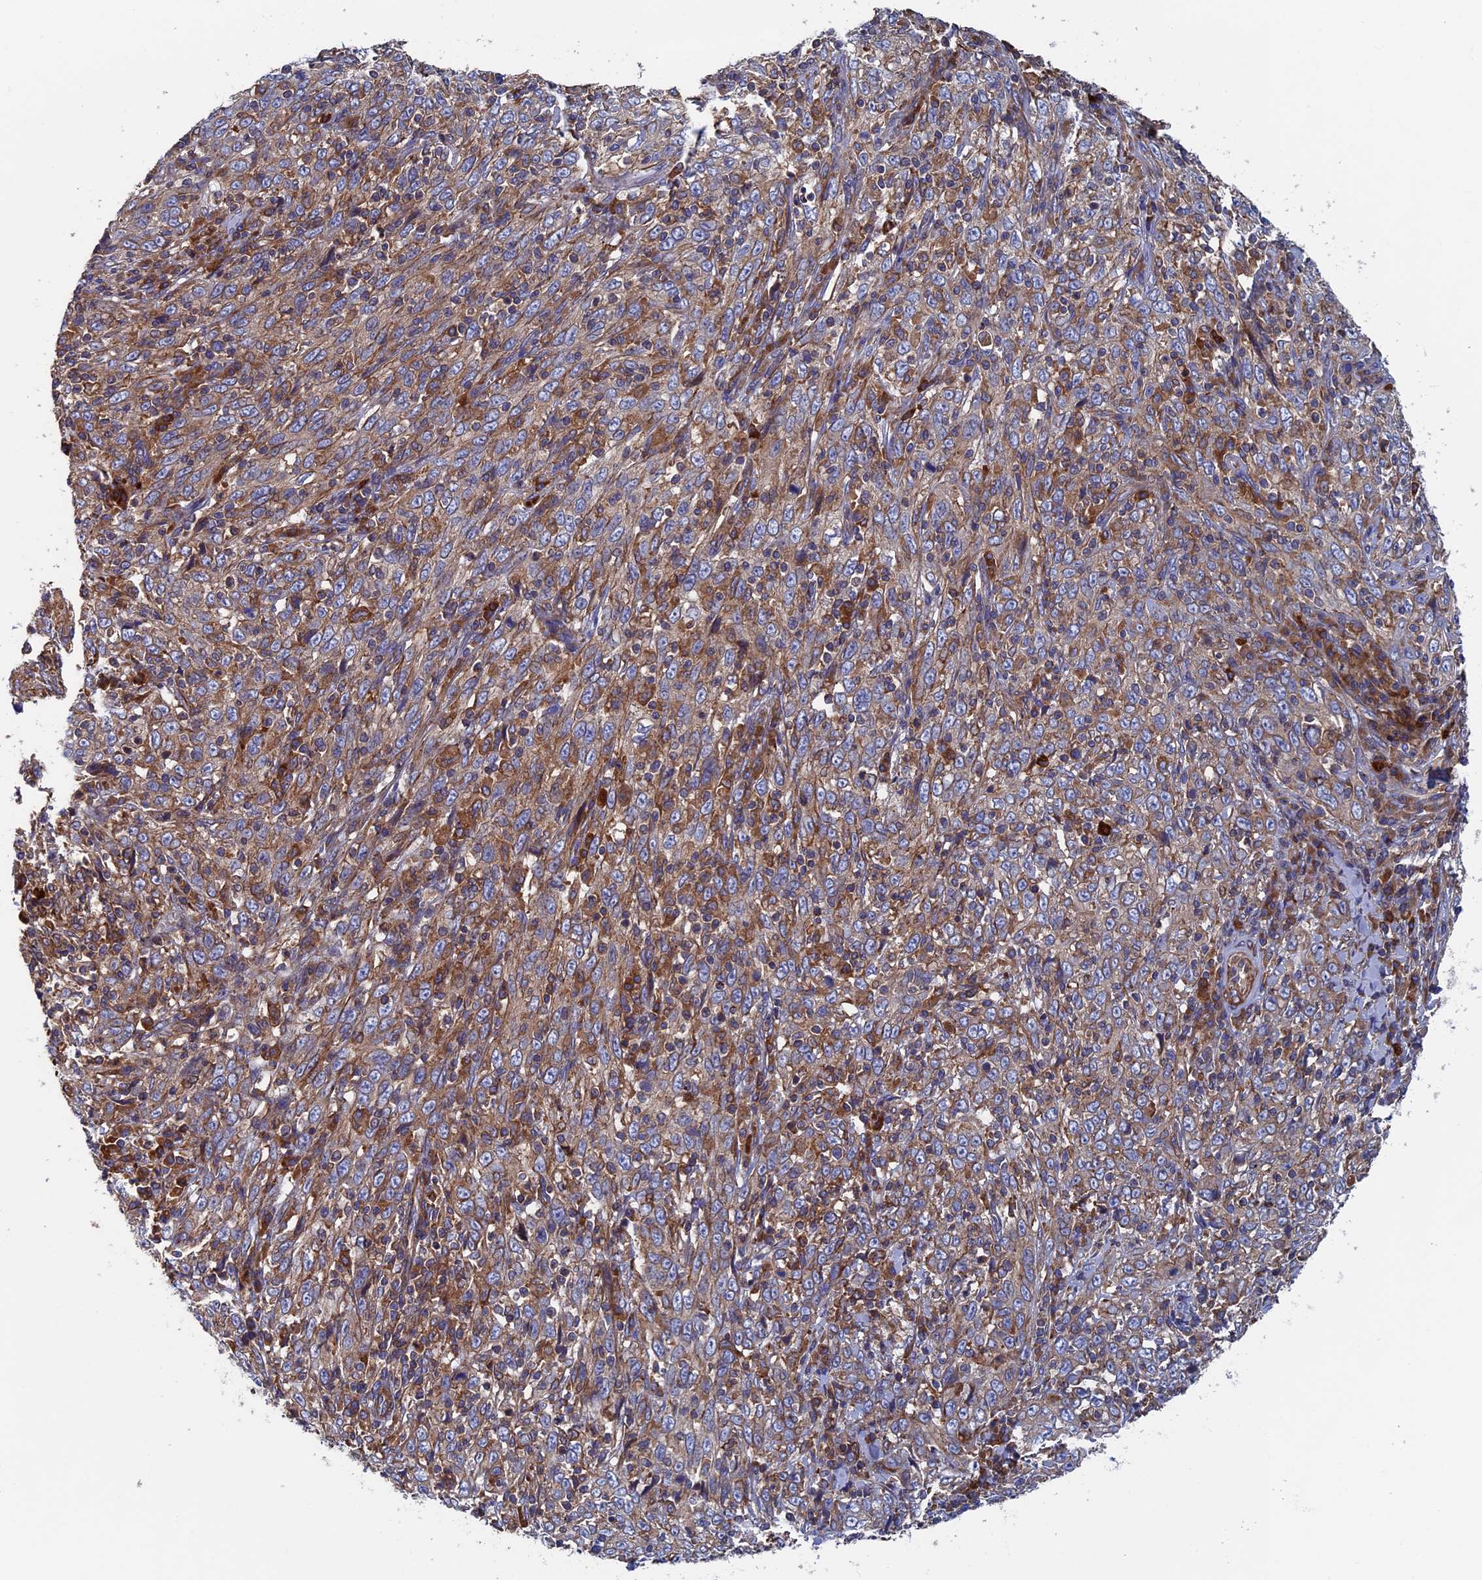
{"staining": {"intensity": "moderate", "quantity": "25%-75%", "location": "cytoplasmic/membranous"}, "tissue": "cervical cancer", "cell_type": "Tumor cells", "image_type": "cancer", "snomed": [{"axis": "morphology", "description": "Squamous cell carcinoma, NOS"}, {"axis": "topography", "description": "Cervix"}], "caption": "Cervical cancer (squamous cell carcinoma) stained with DAB (3,3'-diaminobenzidine) immunohistochemistry displays medium levels of moderate cytoplasmic/membranous expression in approximately 25%-75% of tumor cells.", "gene": "DNAJC3", "patient": {"sex": "female", "age": 46}}